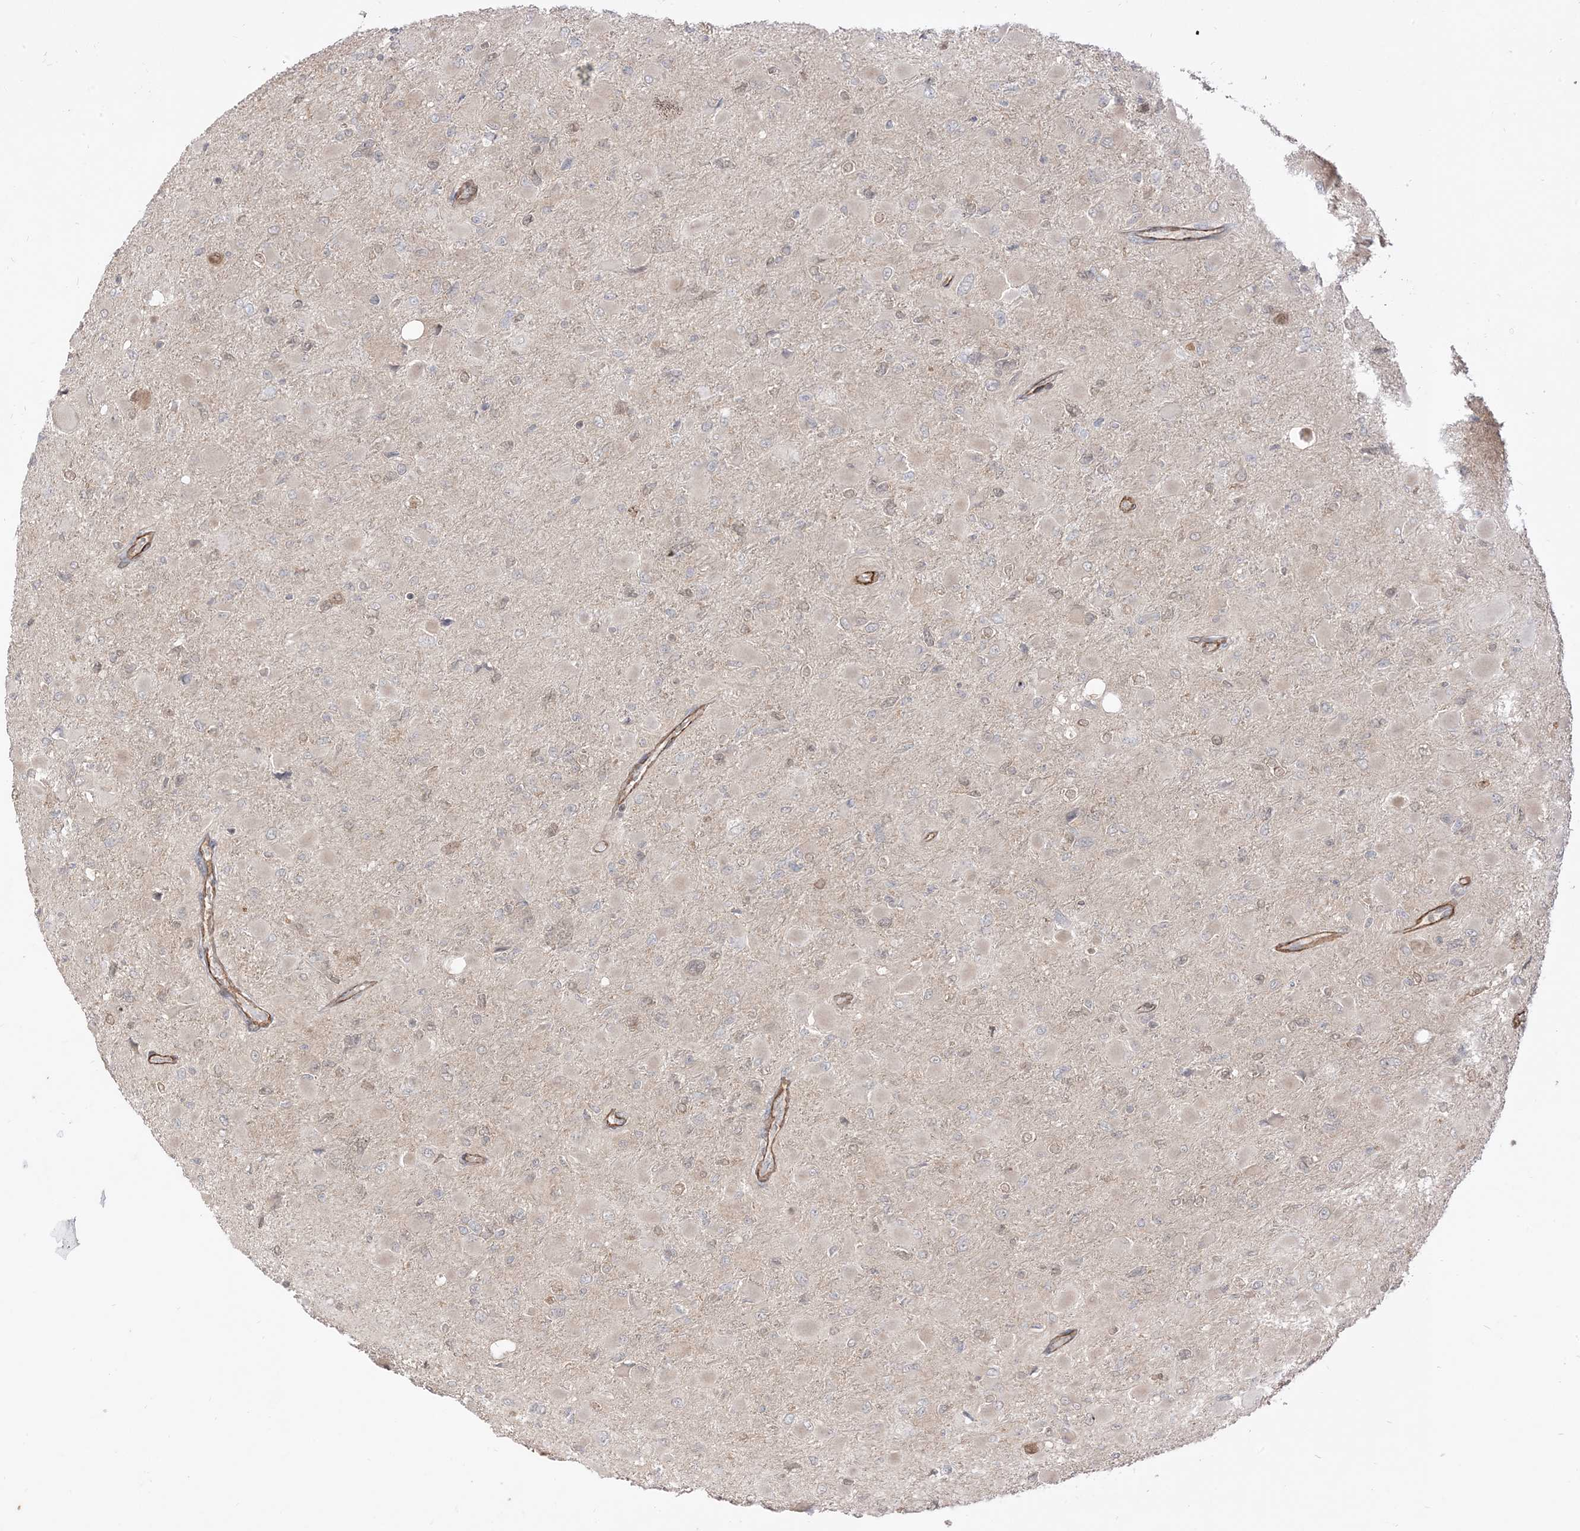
{"staining": {"intensity": "negative", "quantity": "none", "location": "none"}, "tissue": "glioma", "cell_type": "Tumor cells", "image_type": "cancer", "snomed": [{"axis": "morphology", "description": "Glioma, malignant, High grade"}, {"axis": "topography", "description": "Cerebral cortex"}], "caption": "Immunohistochemistry (IHC) of glioma reveals no staining in tumor cells. (DAB immunohistochemistry with hematoxylin counter stain).", "gene": "TBCC", "patient": {"sex": "female", "age": 36}}